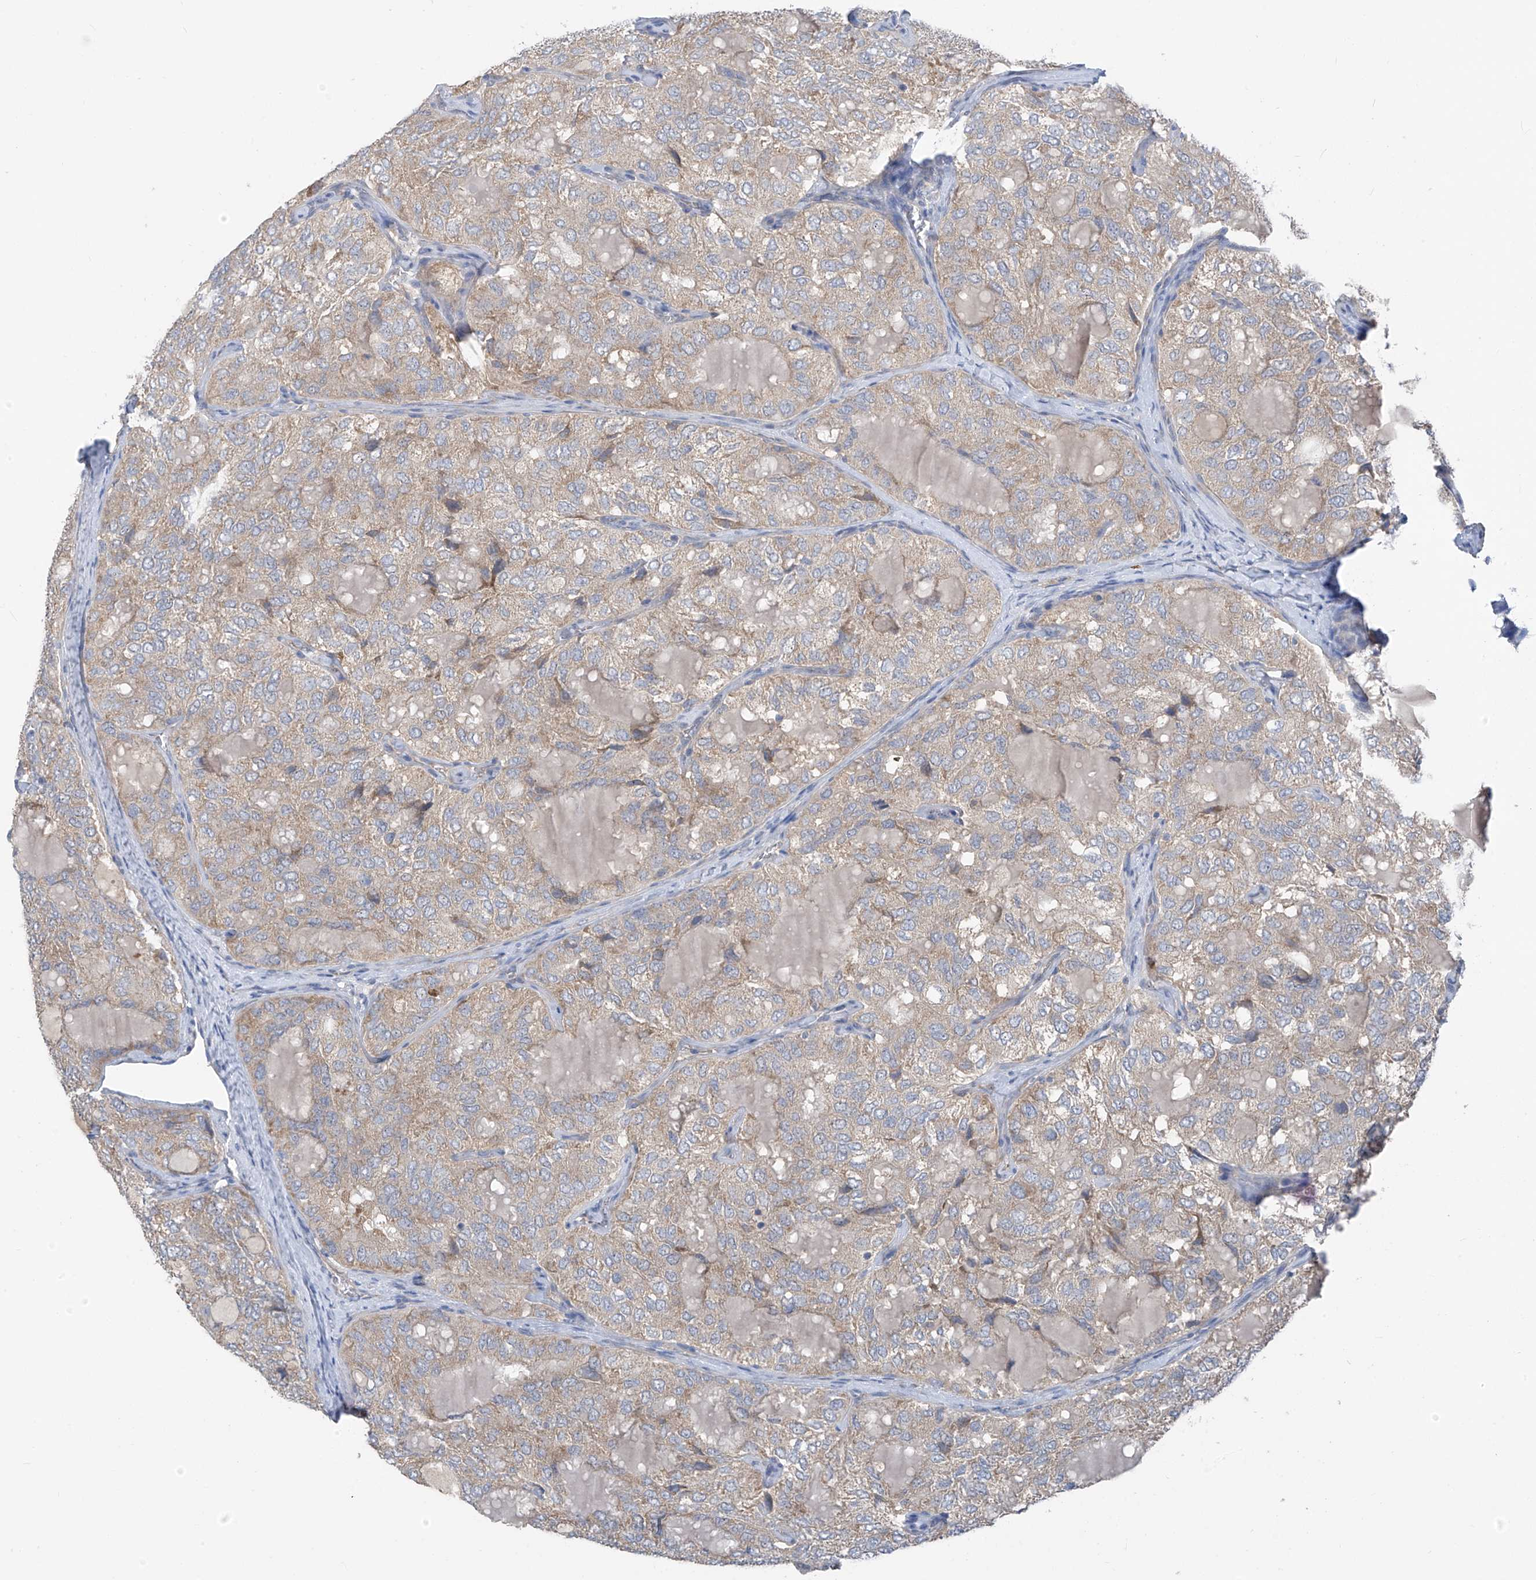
{"staining": {"intensity": "weak", "quantity": "25%-75%", "location": "cytoplasmic/membranous"}, "tissue": "thyroid cancer", "cell_type": "Tumor cells", "image_type": "cancer", "snomed": [{"axis": "morphology", "description": "Follicular adenoma carcinoma, NOS"}, {"axis": "topography", "description": "Thyroid gland"}], "caption": "An image showing weak cytoplasmic/membranous expression in approximately 25%-75% of tumor cells in thyroid cancer (follicular adenoma carcinoma), as visualized by brown immunohistochemical staining.", "gene": "RPL4", "patient": {"sex": "male", "age": 75}}